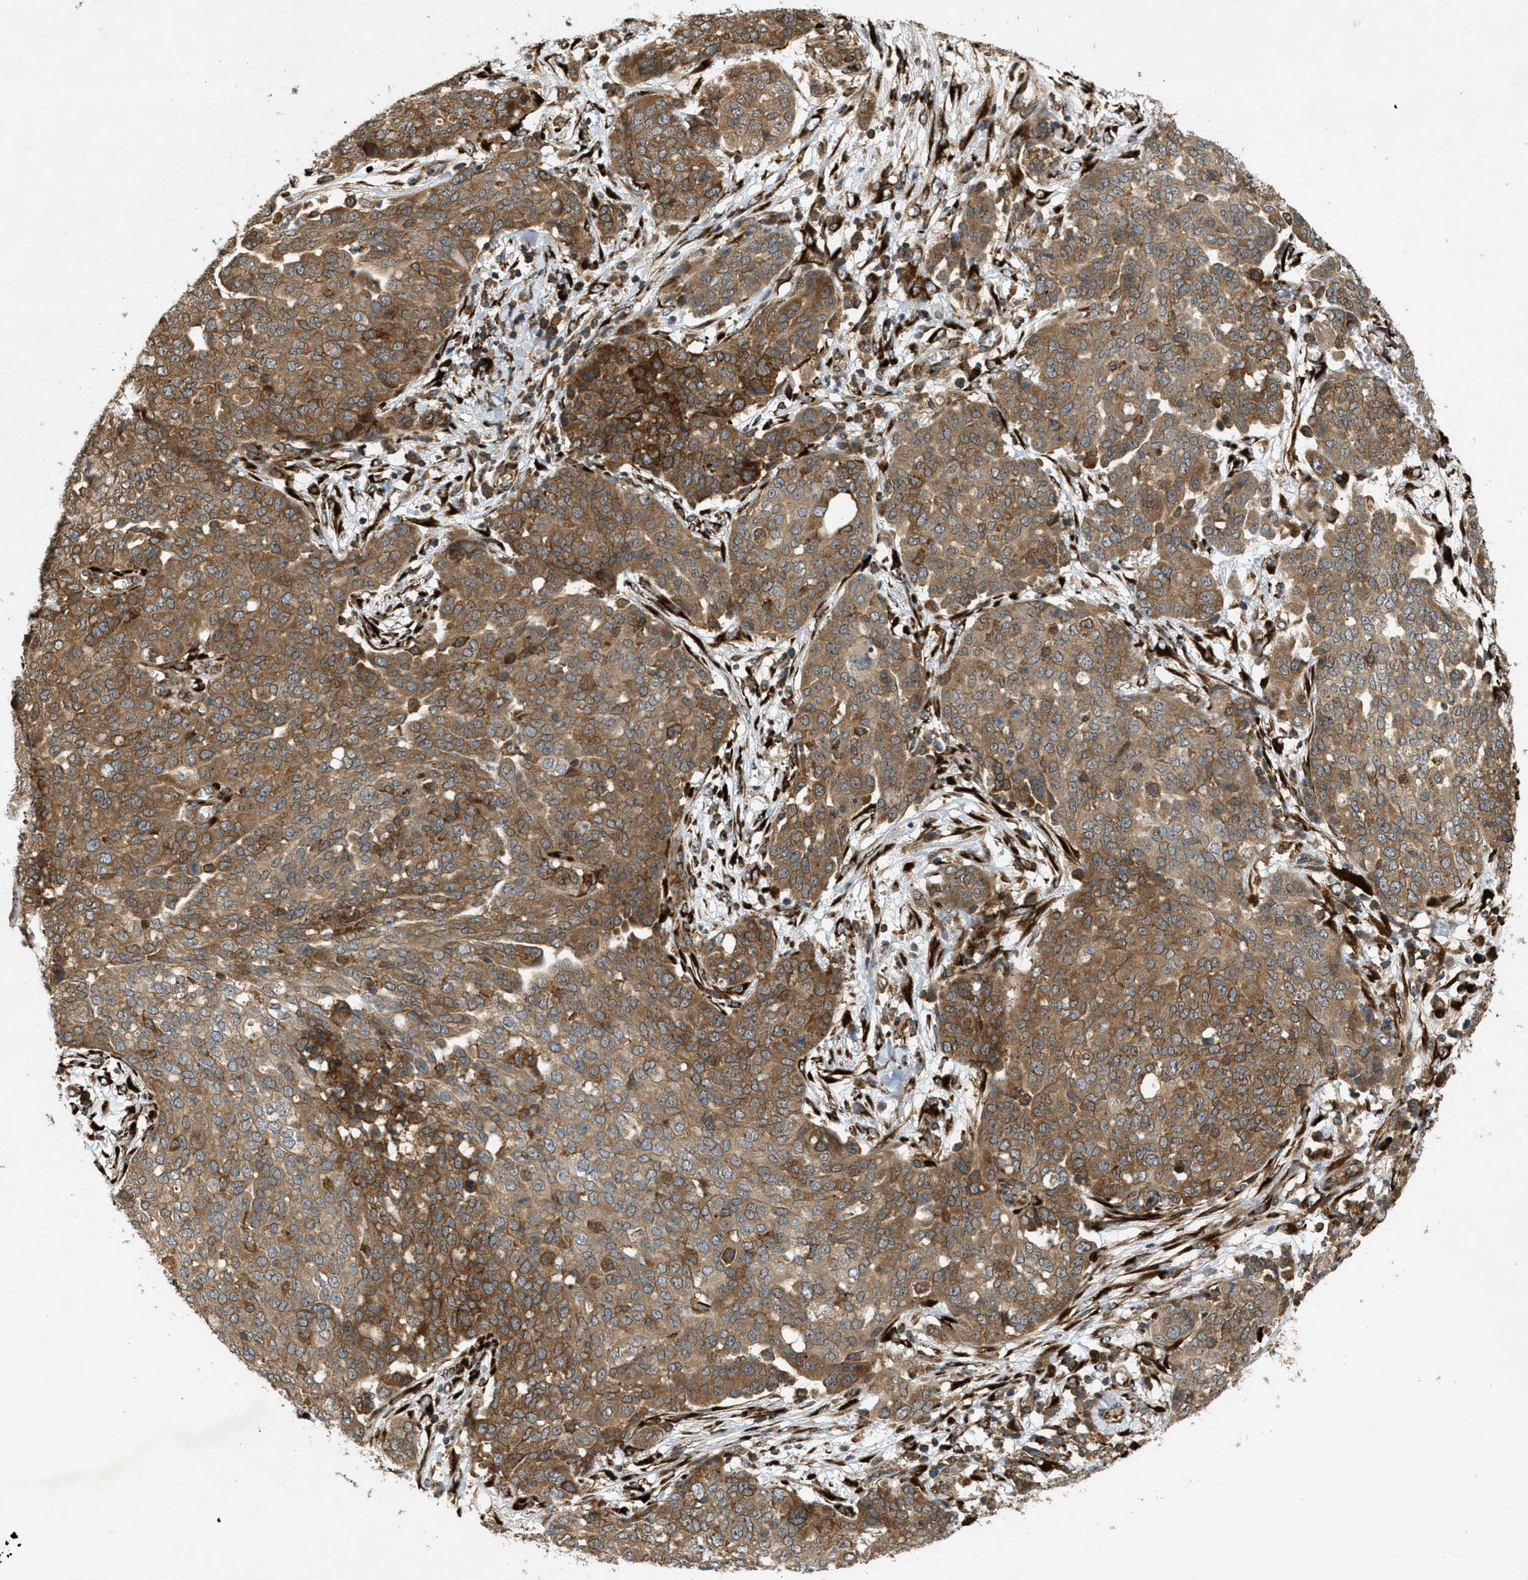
{"staining": {"intensity": "moderate", "quantity": ">75%", "location": "cytoplasmic/membranous"}, "tissue": "ovarian cancer", "cell_type": "Tumor cells", "image_type": "cancer", "snomed": [{"axis": "morphology", "description": "Cystadenocarcinoma, serous, NOS"}, {"axis": "topography", "description": "Soft tissue"}, {"axis": "topography", "description": "Ovary"}], "caption": "Moderate cytoplasmic/membranous staining for a protein is appreciated in about >75% of tumor cells of ovarian serous cystadenocarcinoma using immunohistochemistry (IHC).", "gene": "PCDH18", "patient": {"sex": "female", "age": 57}}